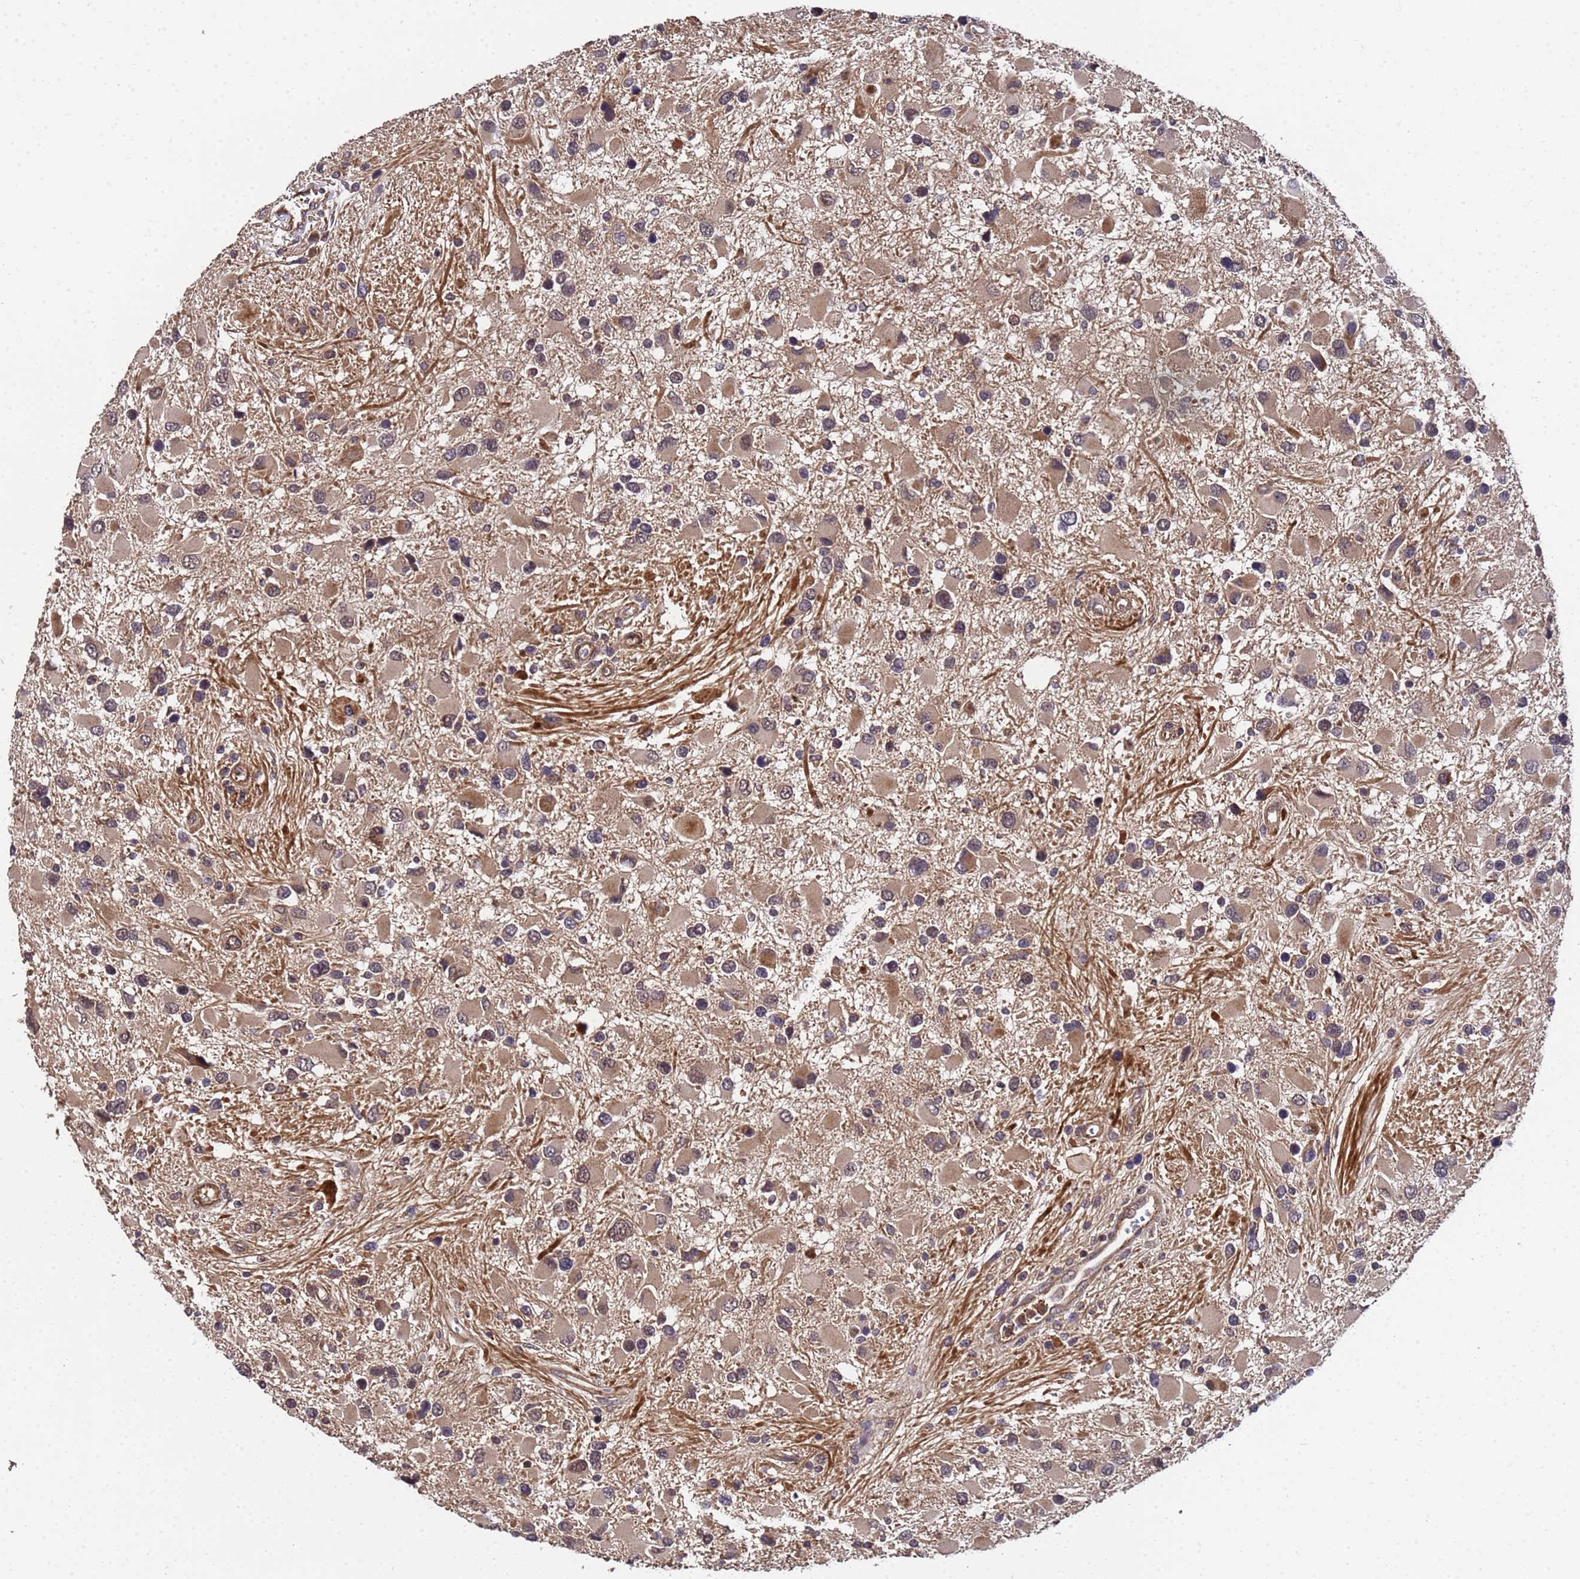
{"staining": {"intensity": "weak", "quantity": ">75%", "location": "cytoplasmic/membranous"}, "tissue": "glioma", "cell_type": "Tumor cells", "image_type": "cancer", "snomed": [{"axis": "morphology", "description": "Glioma, malignant, High grade"}, {"axis": "topography", "description": "Brain"}], "caption": "Immunohistochemical staining of high-grade glioma (malignant) shows weak cytoplasmic/membranous protein staining in approximately >75% of tumor cells. The protein of interest is stained brown, and the nuclei are stained in blue (DAB (3,3'-diaminobenzidine) IHC with brightfield microscopy, high magnification).", "gene": "GSTCD", "patient": {"sex": "male", "age": 53}}